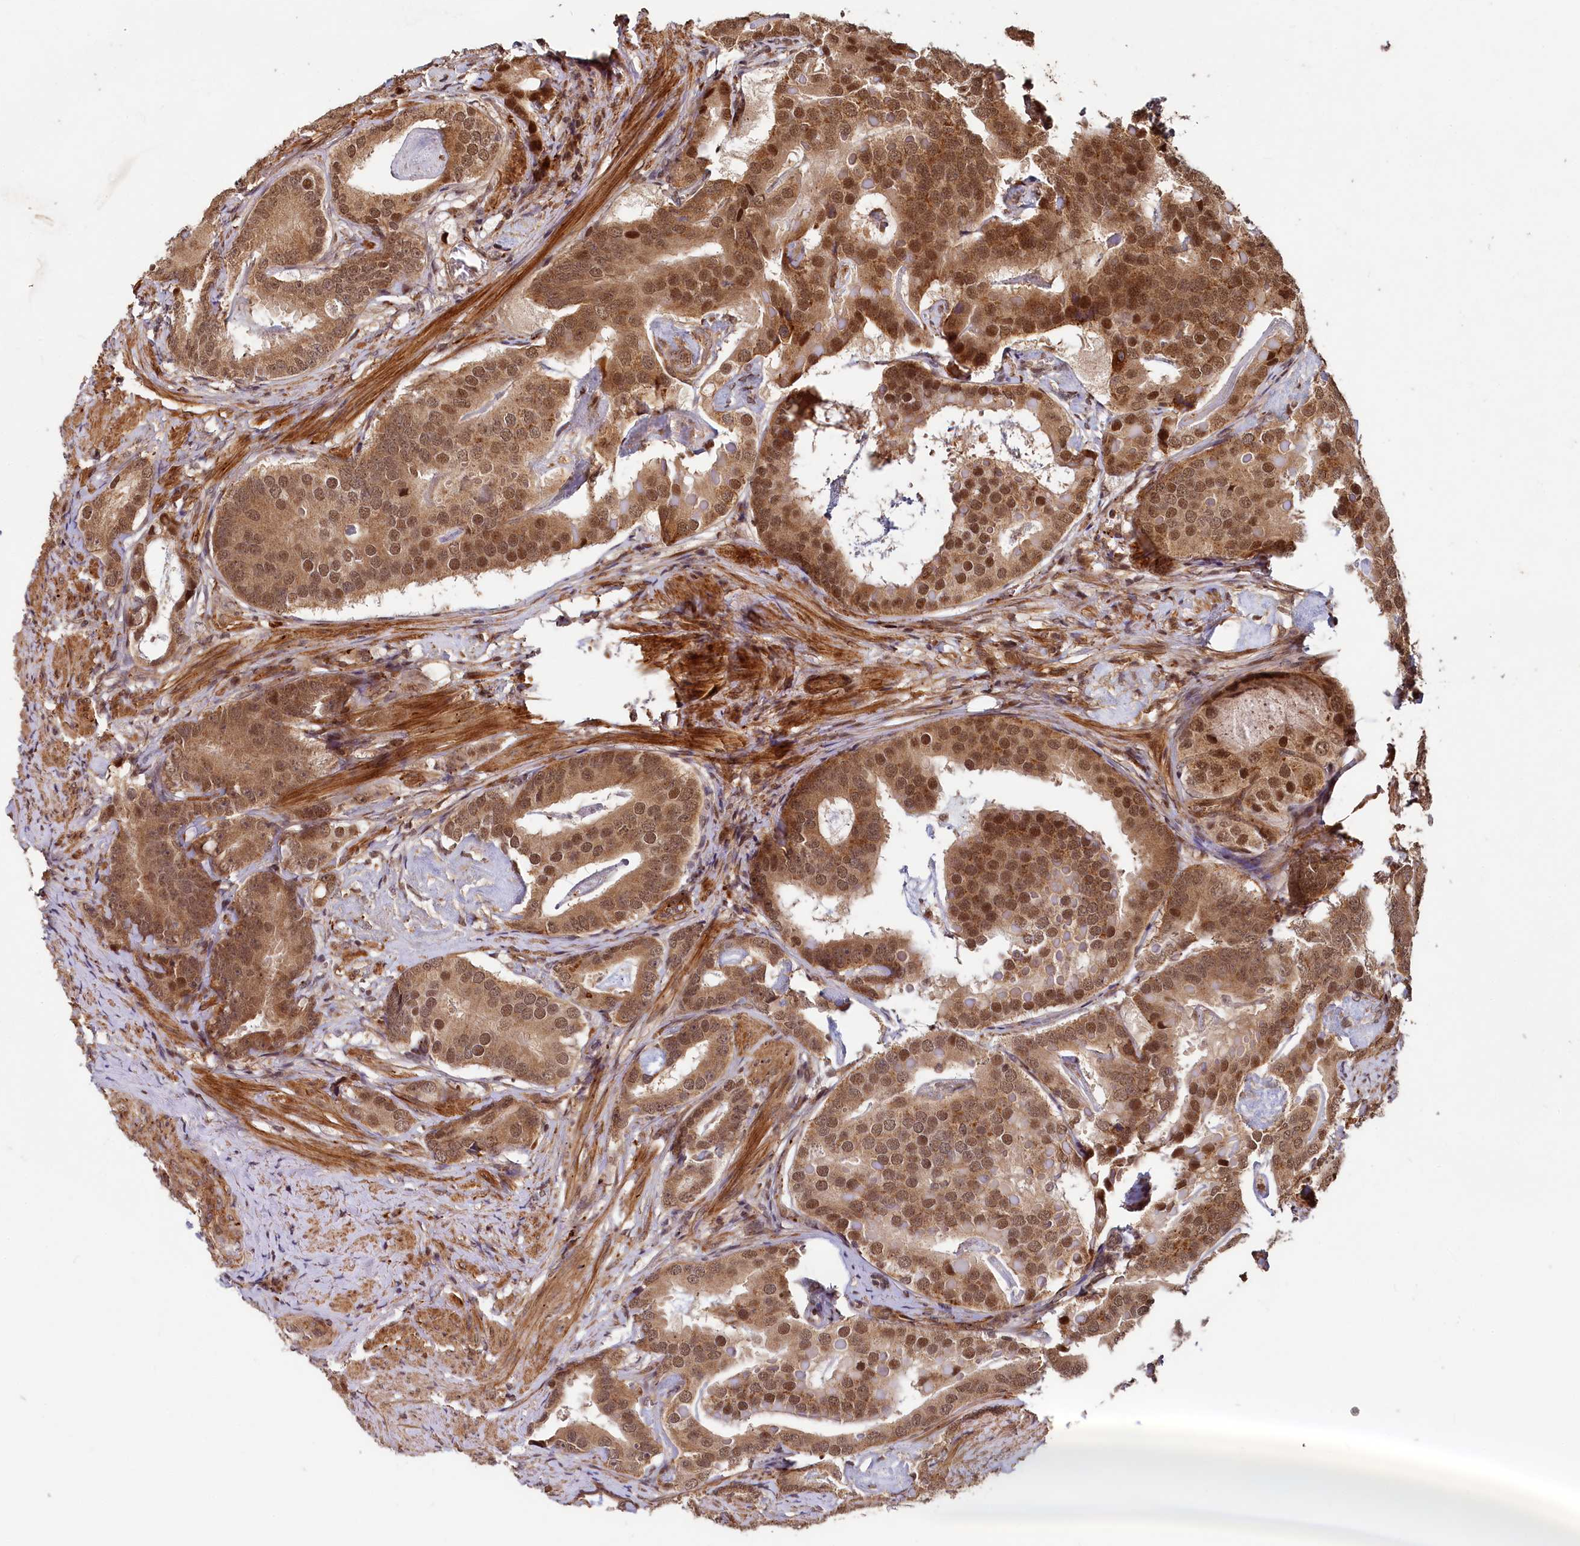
{"staining": {"intensity": "moderate", "quantity": ">75%", "location": "cytoplasmic/membranous,nuclear"}, "tissue": "prostate cancer", "cell_type": "Tumor cells", "image_type": "cancer", "snomed": [{"axis": "morphology", "description": "Adenocarcinoma, Low grade"}, {"axis": "topography", "description": "Prostate"}], "caption": "High-power microscopy captured an immunohistochemistry (IHC) histopathology image of prostate low-grade adenocarcinoma, revealing moderate cytoplasmic/membranous and nuclear staining in approximately >75% of tumor cells.", "gene": "TRIM23", "patient": {"sex": "male", "age": 71}}